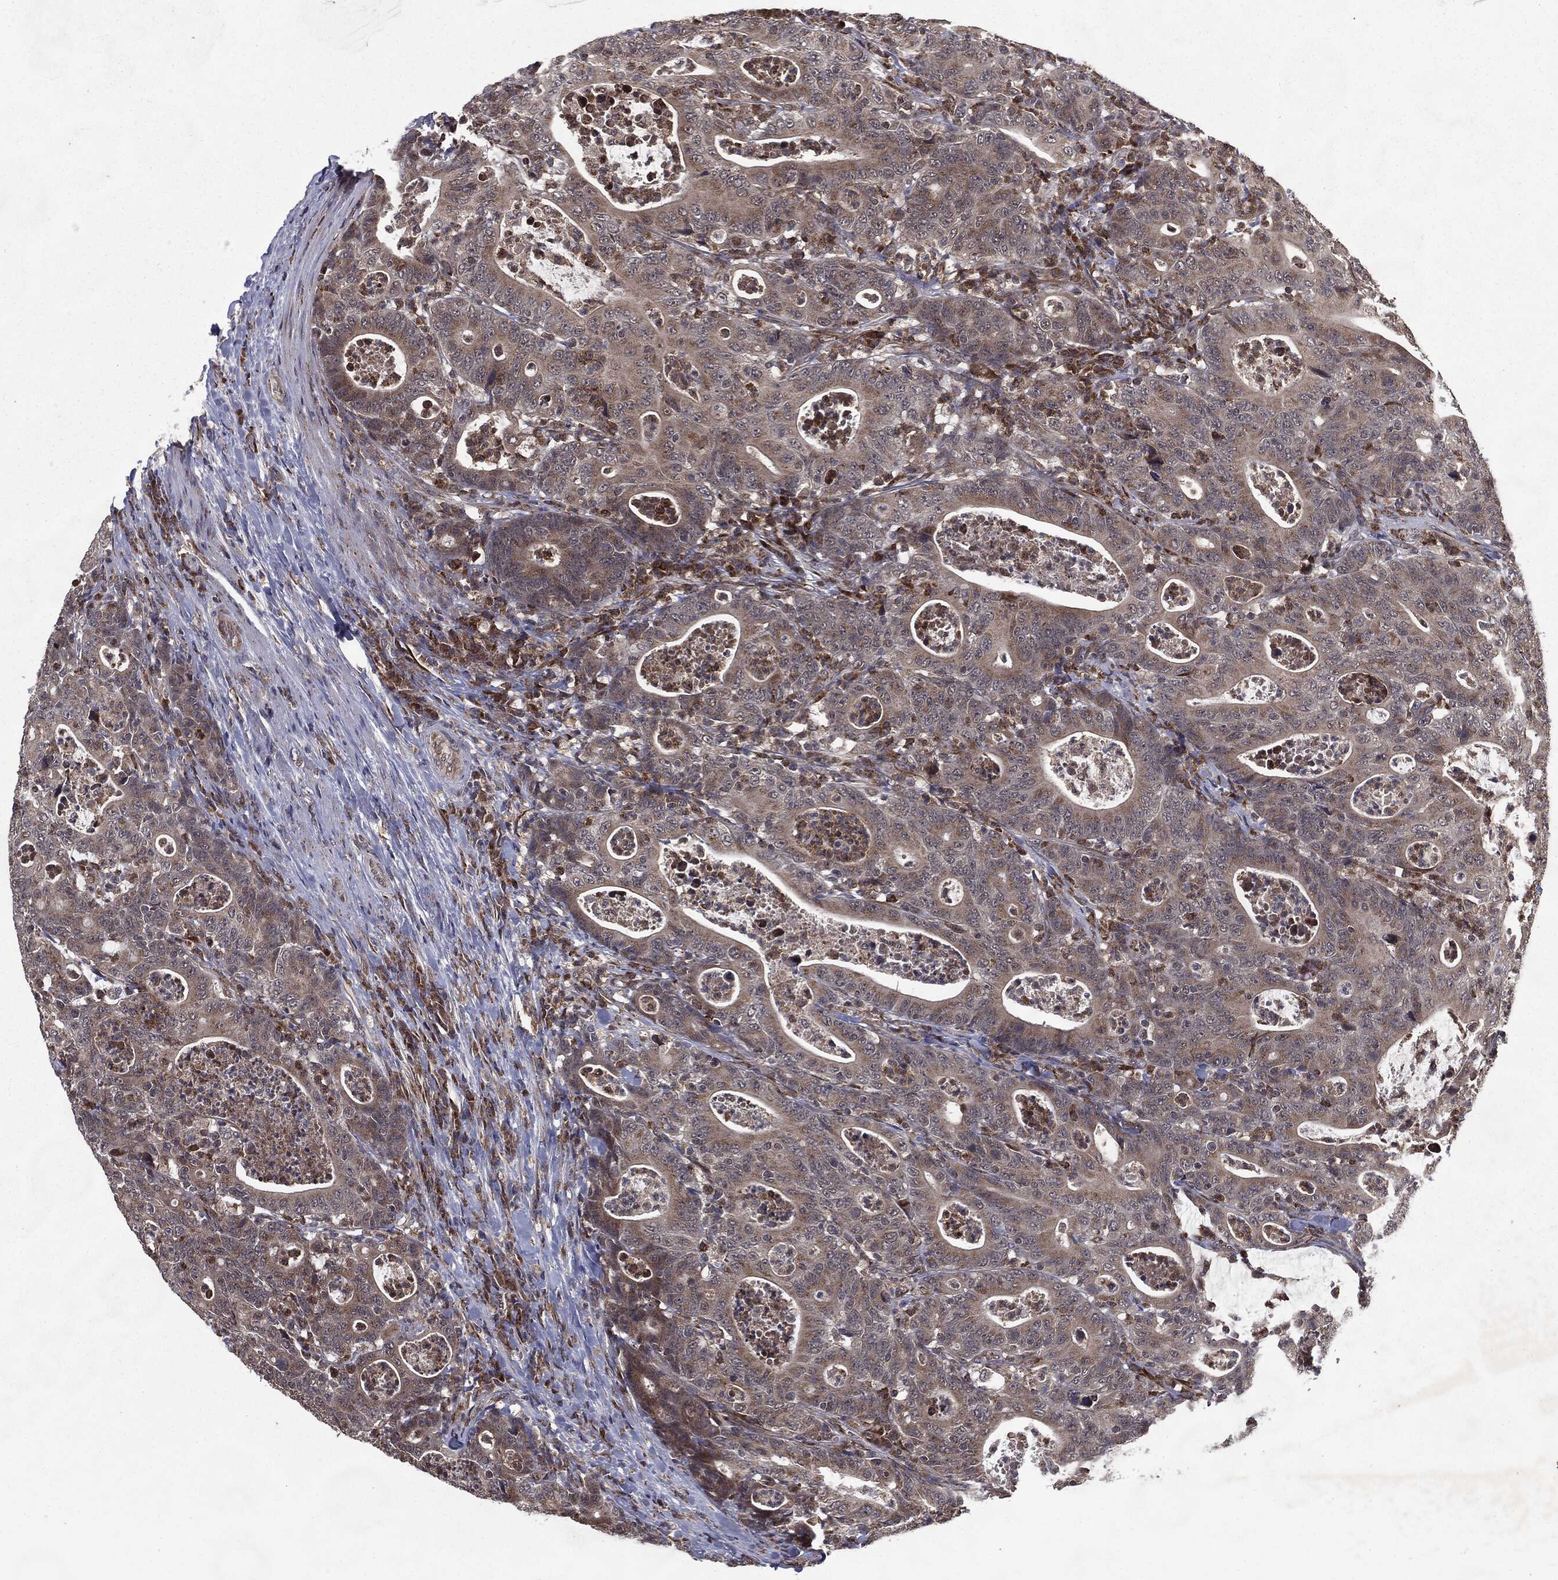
{"staining": {"intensity": "moderate", "quantity": "25%-75%", "location": "cytoplasmic/membranous"}, "tissue": "colorectal cancer", "cell_type": "Tumor cells", "image_type": "cancer", "snomed": [{"axis": "morphology", "description": "Adenocarcinoma, NOS"}, {"axis": "topography", "description": "Colon"}], "caption": "Protein expression analysis of human colorectal cancer (adenocarcinoma) reveals moderate cytoplasmic/membranous staining in approximately 25%-75% of tumor cells.", "gene": "HDAC5", "patient": {"sex": "male", "age": 70}}